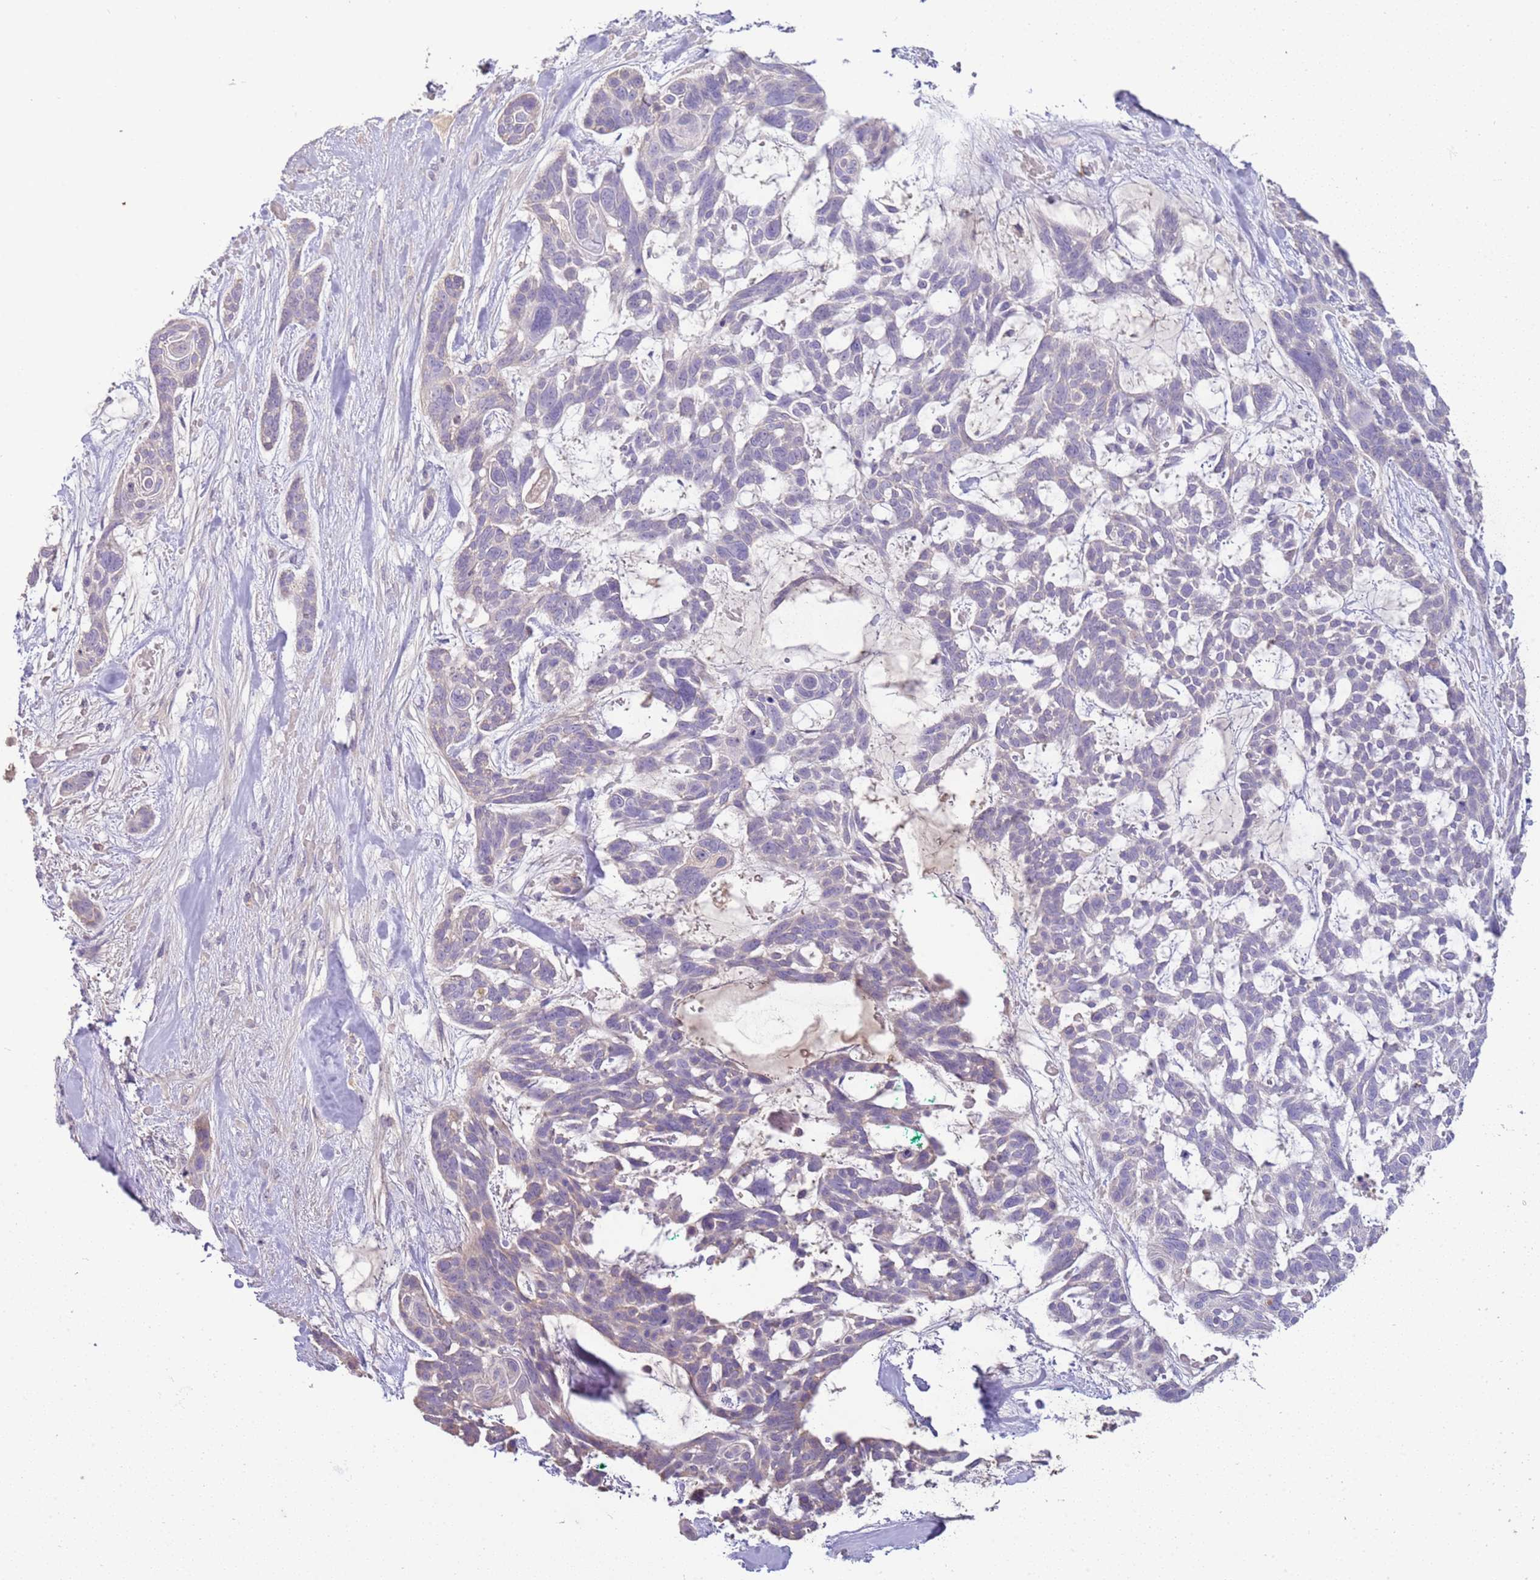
{"staining": {"intensity": "negative", "quantity": "none", "location": "none"}, "tissue": "skin cancer", "cell_type": "Tumor cells", "image_type": "cancer", "snomed": [{"axis": "morphology", "description": "Basal cell carcinoma"}, {"axis": "topography", "description": "Skin"}], "caption": "A high-resolution image shows immunohistochemistry staining of basal cell carcinoma (skin), which displays no significant positivity in tumor cells.", "gene": "IL2RG", "patient": {"sex": "male", "age": 88}}